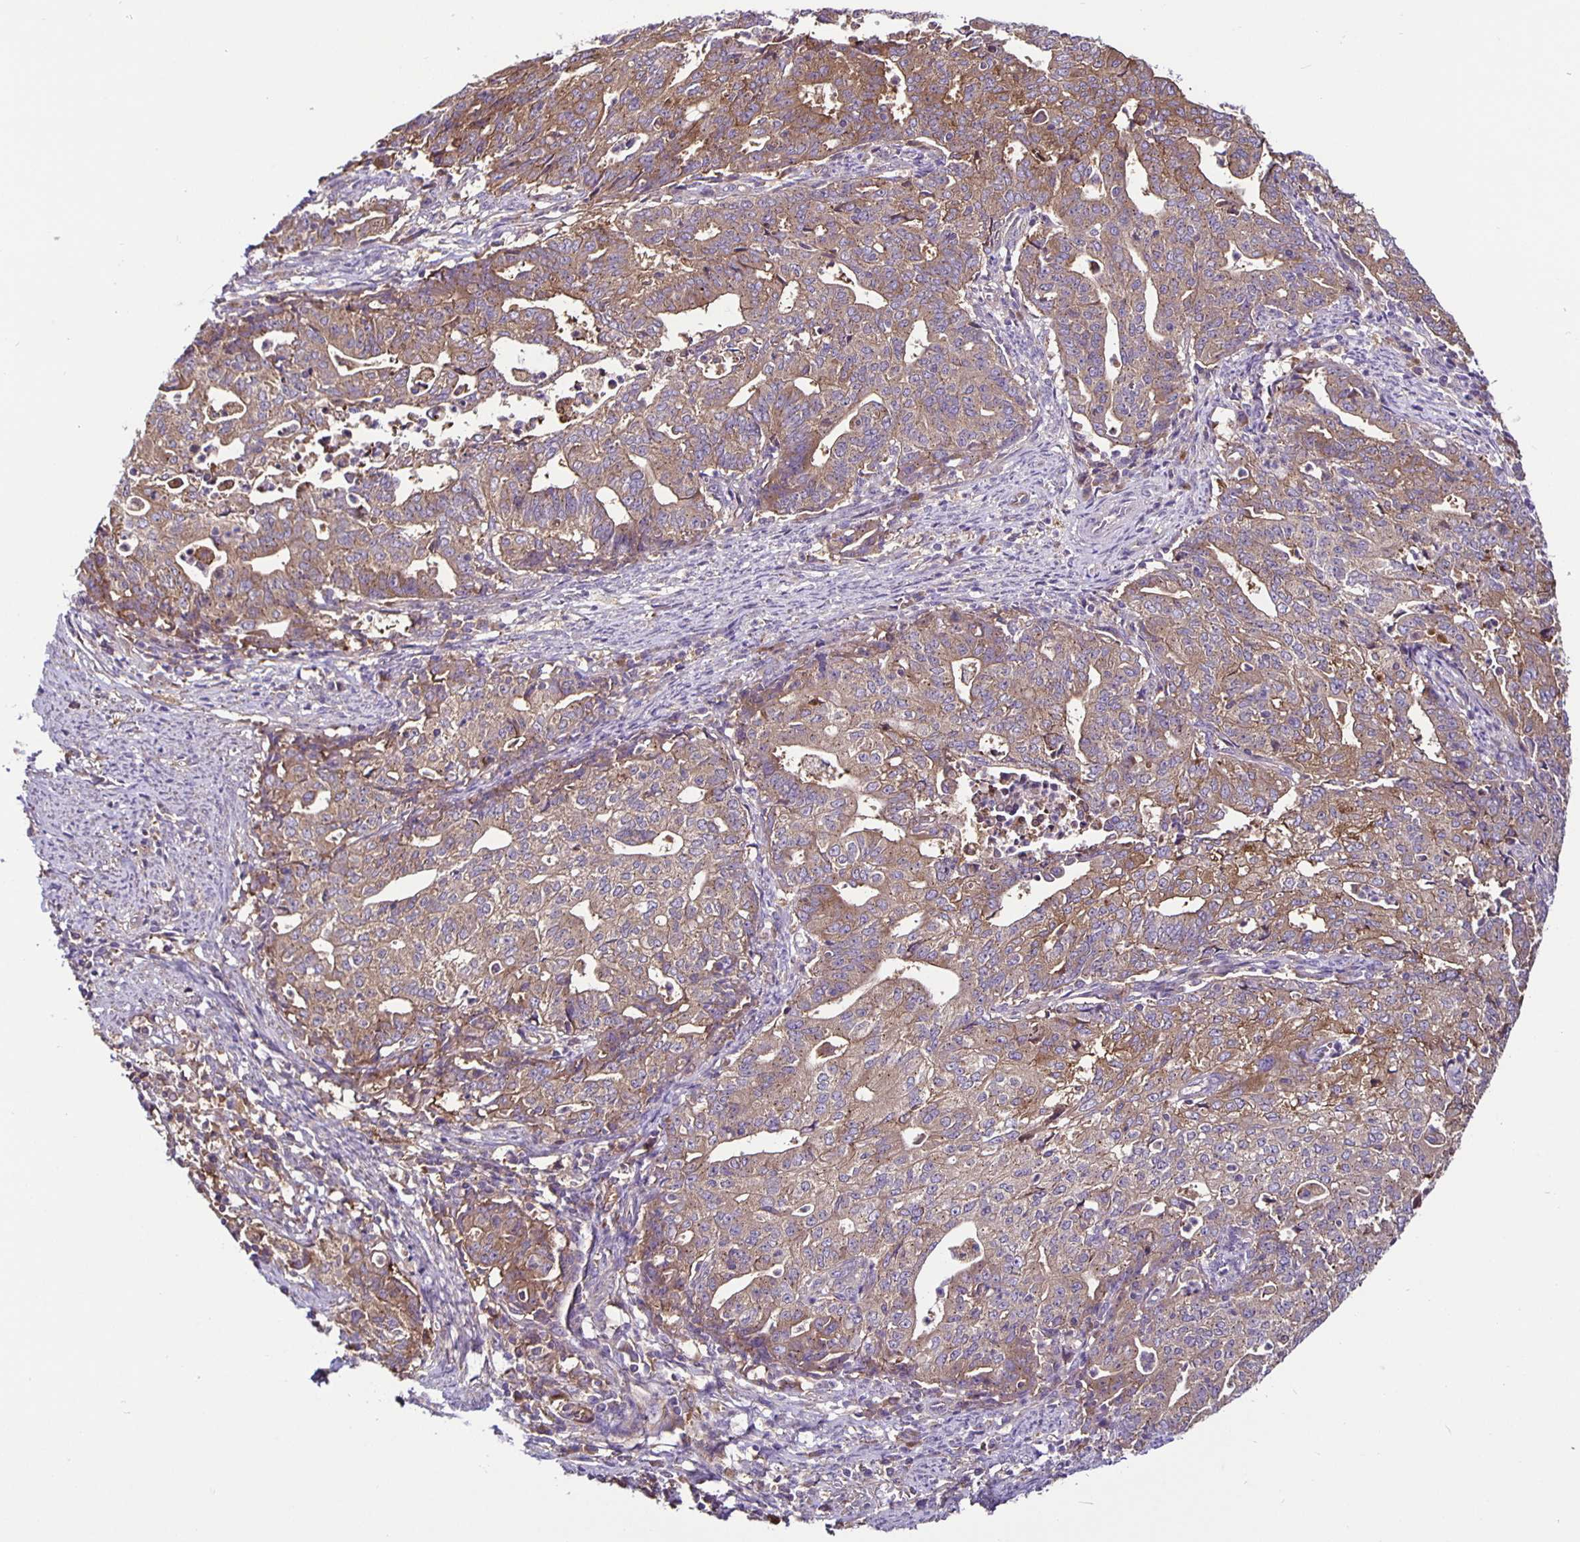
{"staining": {"intensity": "moderate", "quantity": "25%-75%", "location": "cytoplasmic/membranous"}, "tissue": "endometrial cancer", "cell_type": "Tumor cells", "image_type": "cancer", "snomed": [{"axis": "morphology", "description": "Adenocarcinoma, NOS"}, {"axis": "topography", "description": "Endometrium"}], "caption": "Moderate cytoplasmic/membranous staining for a protein is appreciated in approximately 25%-75% of tumor cells of endometrial adenocarcinoma using IHC.", "gene": "SNX5", "patient": {"sex": "female", "age": 82}}